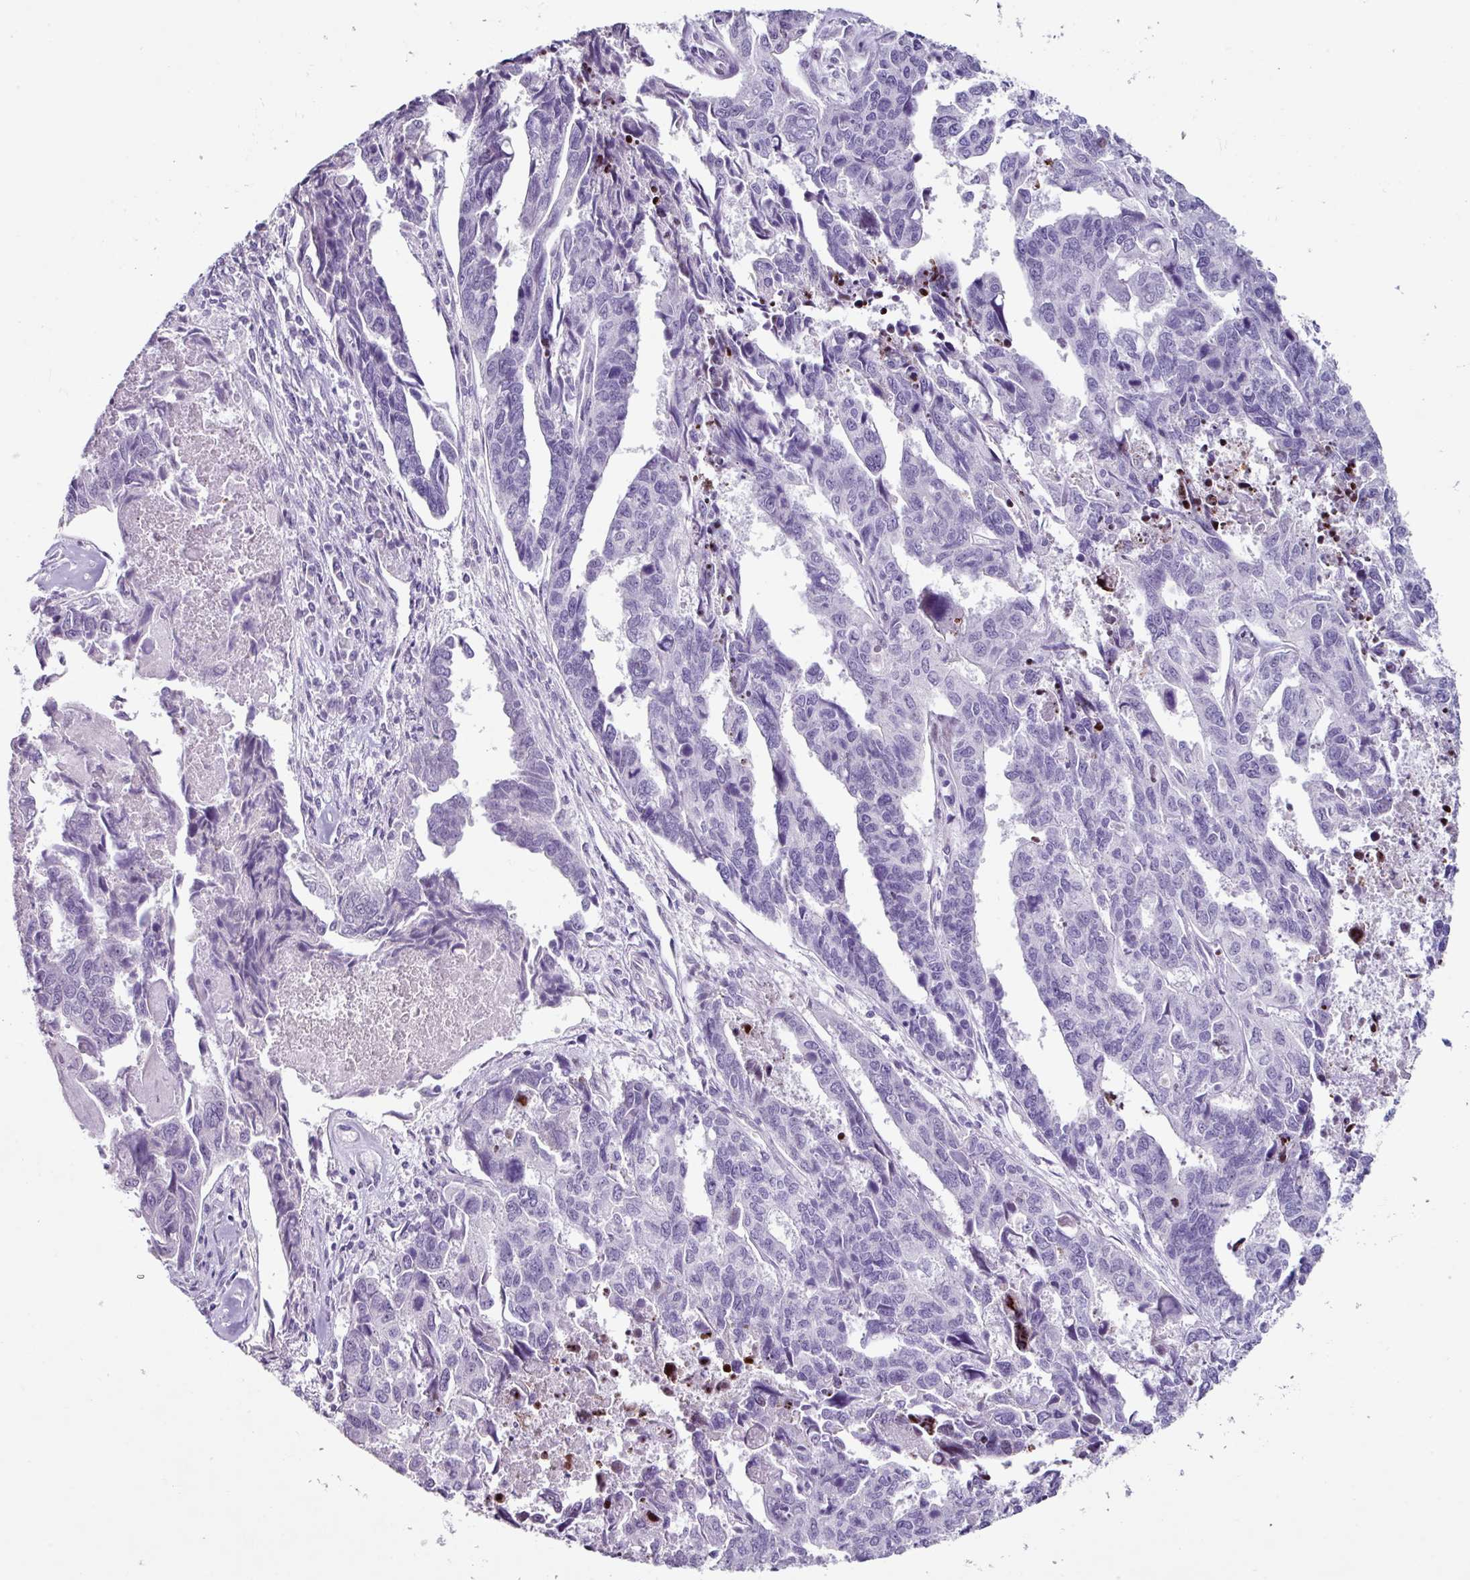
{"staining": {"intensity": "negative", "quantity": "none", "location": "none"}, "tissue": "endometrial cancer", "cell_type": "Tumor cells", "image_type": "cancer", "snomed": [{"axis": "morphology", "description": "Adenocarcinoma, NOS"}, {"axis": "topography", "description": "Endometrium"}], "caption": "This is an IHC micrograph of endometrial adenocarcinoma. There is no expression in tumor cells.", "gene": "TRA2A", "patient": {"sex": "female", "age": 73}}